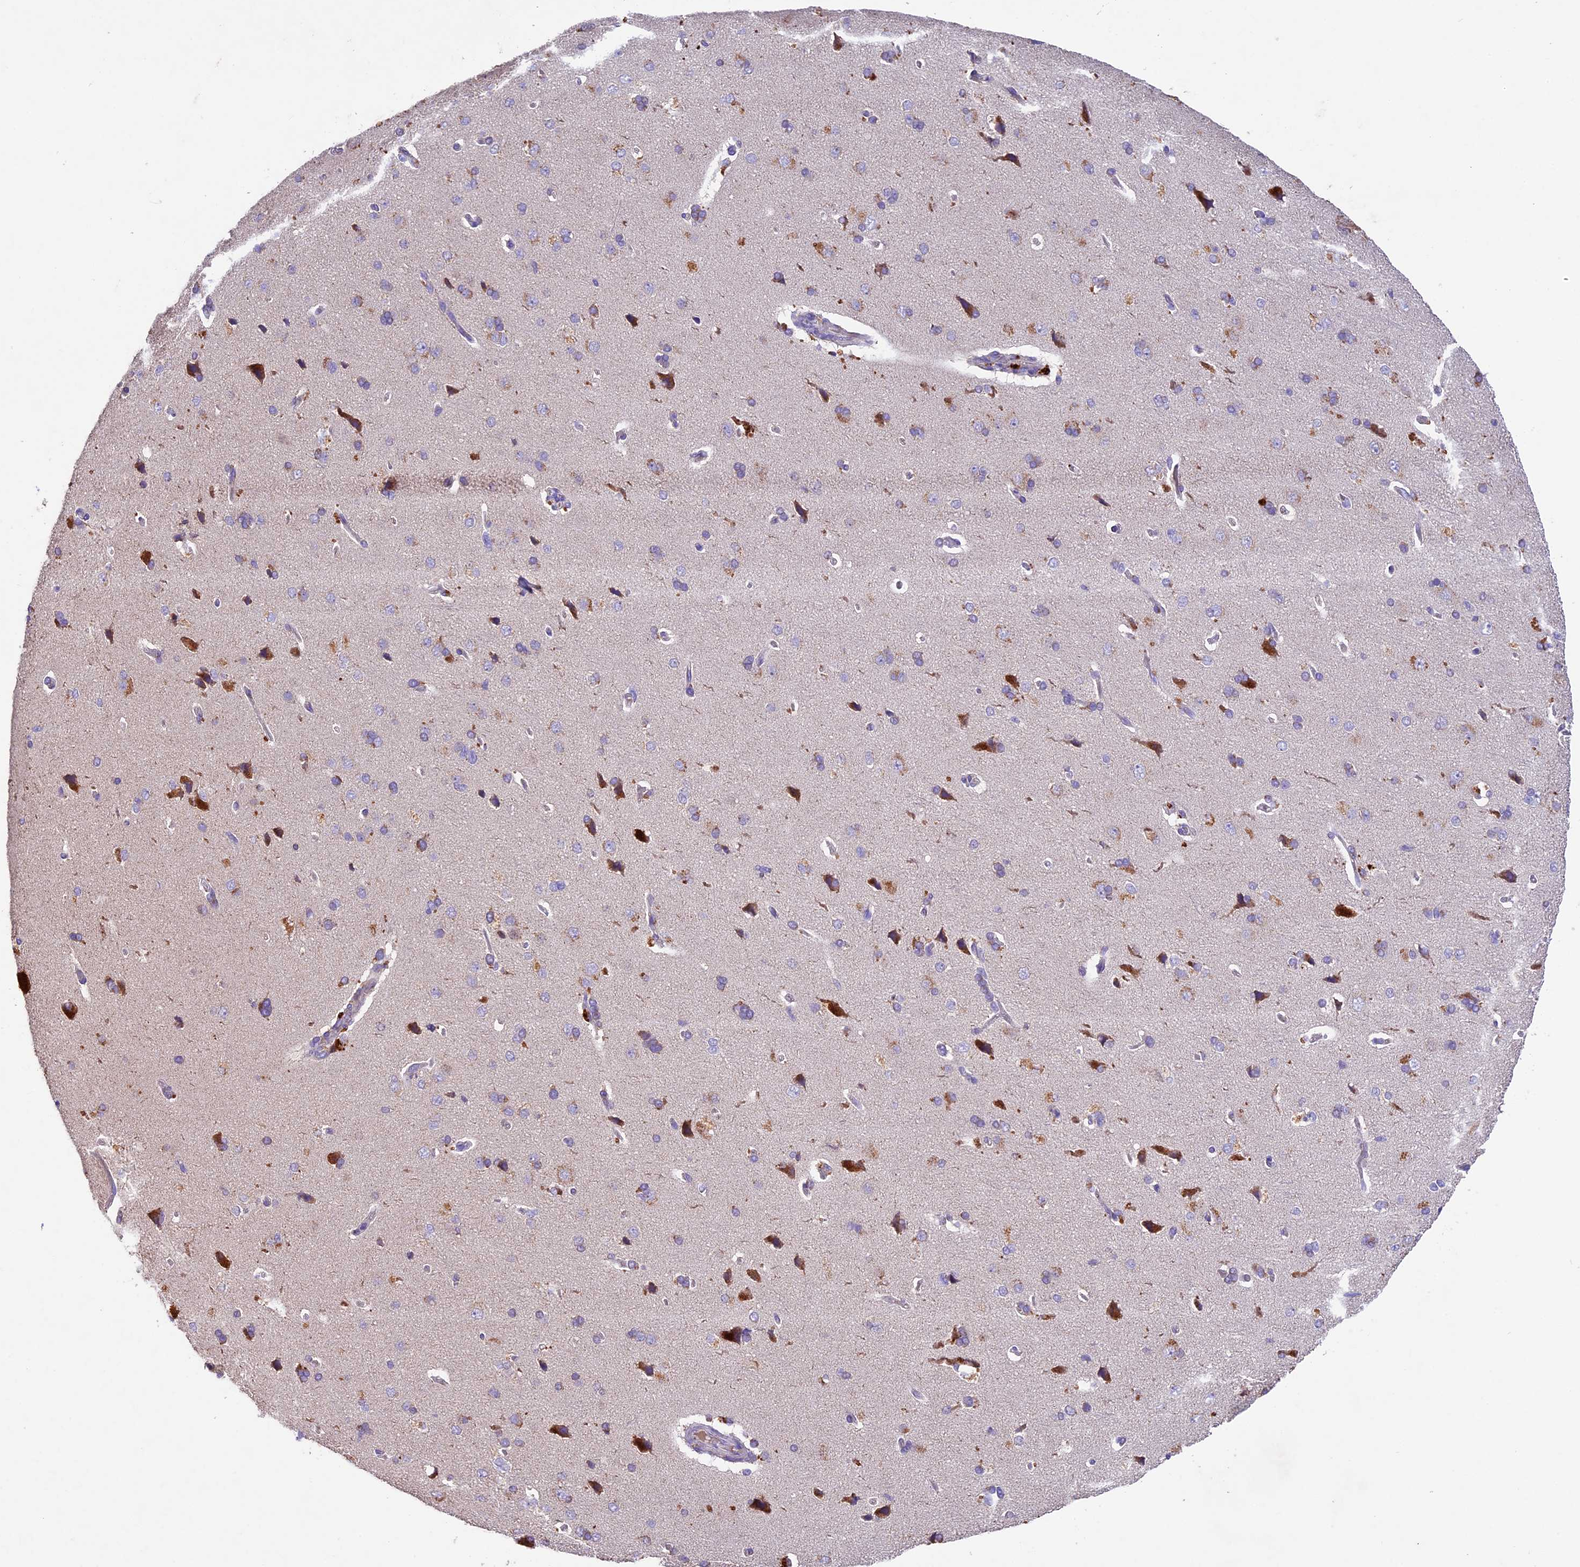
{"staining": {"intensity": "negative", "quantity": "none", "location": "none"}, "tissue": "cerebral cortex", "cell_type": "Endothelial cells", "image_type": "normal", "snomed": [{"axis": "morphology", "description": "Normal tissue, NOS"}, {"axis": "topography", "description": "Cerebral cortex"}], "caption": "This is a histopathology image of immunohistochemistry staining of benign cerebral cortex, which shows no expression in endothelial cells.", "gene": "PMPCB", "patient": {"sex": "male", "age": 62}}